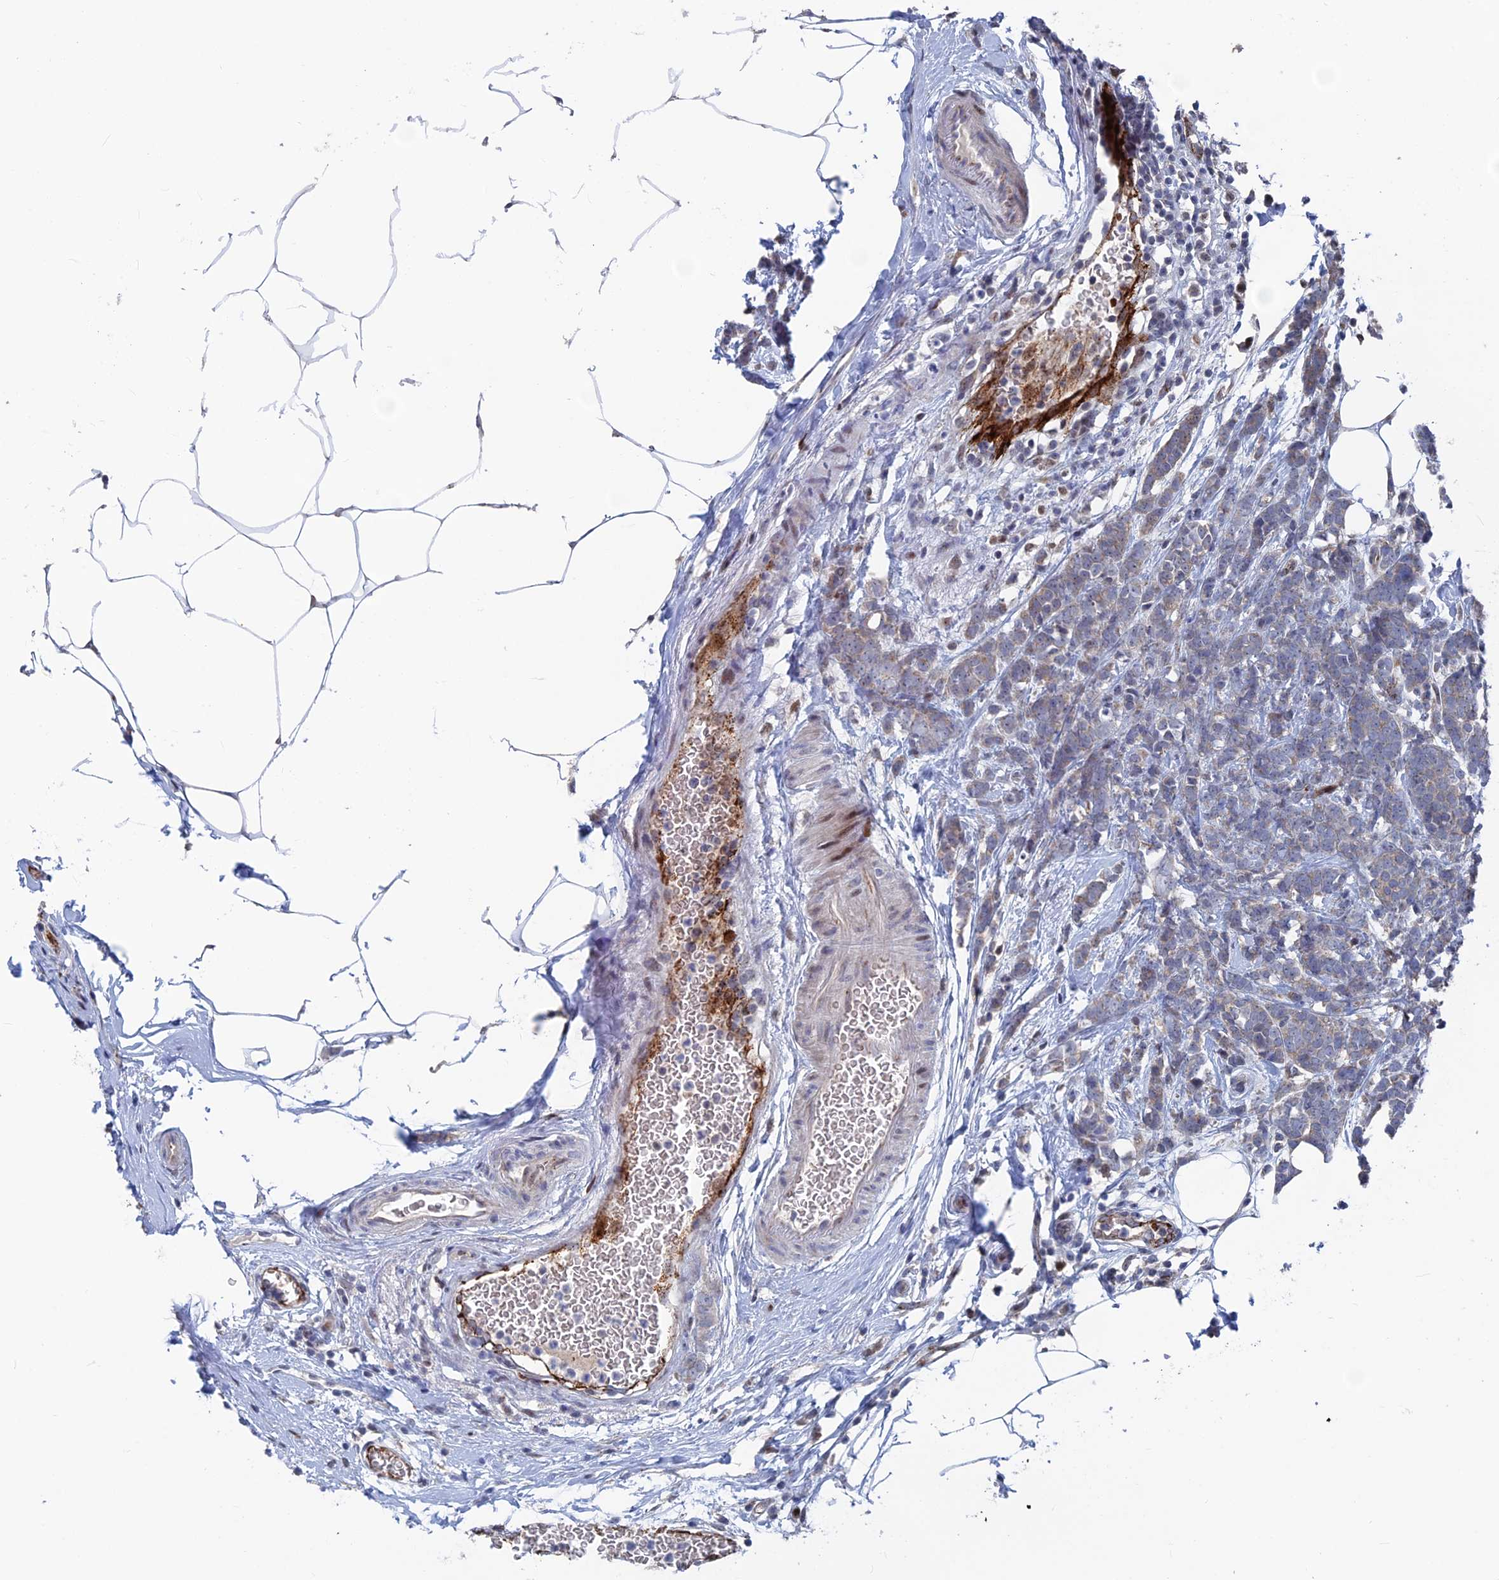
{"staining": {"intensity": "weak", "quantity": "25%-75%", "location": "cytoplasmic/membranous"}, "tissue": "breast cancer", "cell_type": "Tumor cells", "image_type": "cancer", "snomed": [{"axis": "morphology", "description": "Lobular carcinoma"}, {"axis": "topography", "description": "Breast"}], "caption": "Protein expression analysis of human lobular carcinoma (breast) reveals weak cytoplasmic/membranous staining in approximately 25%-75% of tumor cells. Nuclei are stained in blue.", "gene": "SH3D21", "patient": {"sex": "female", "age": 58}}